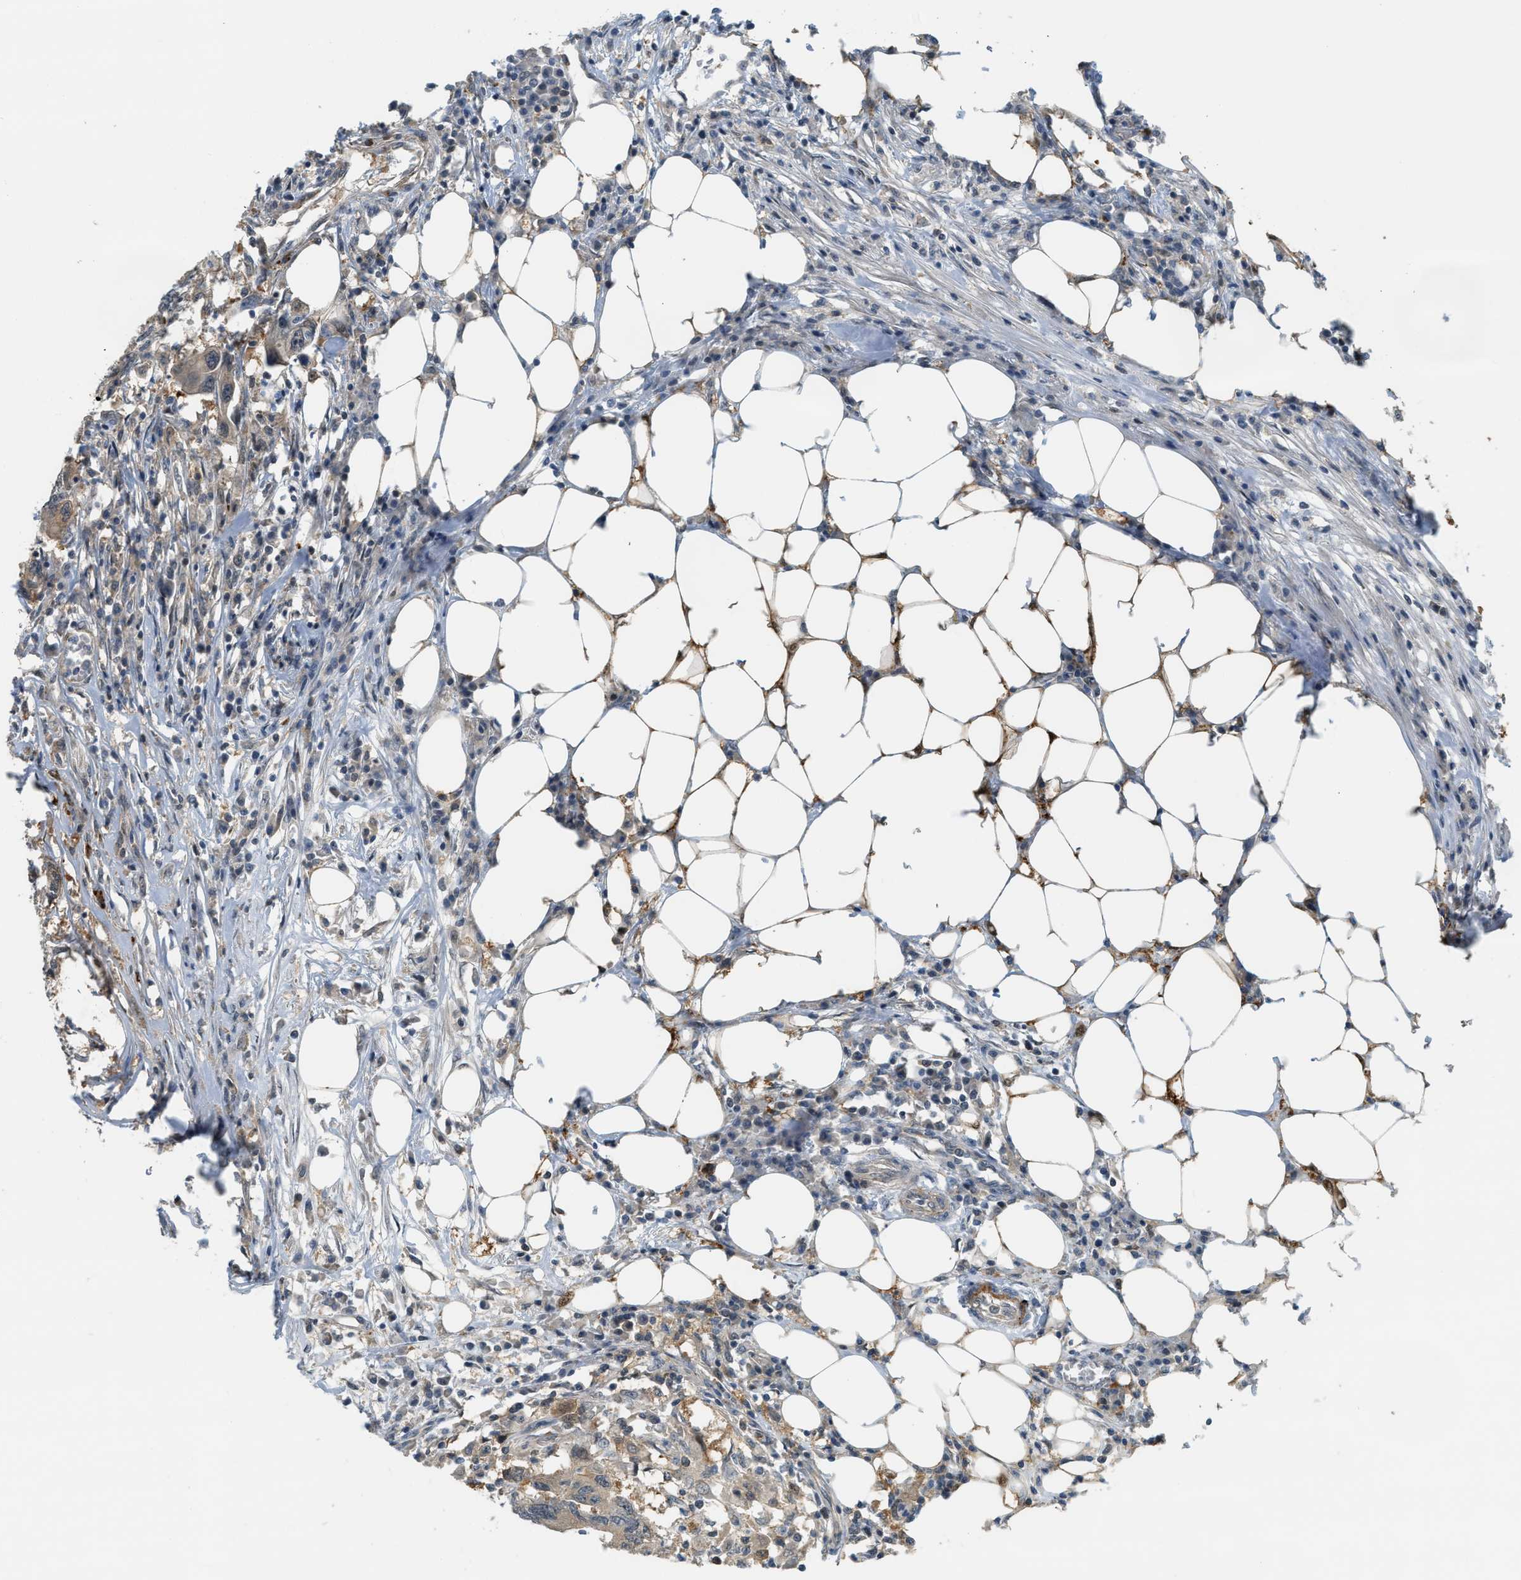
{"staining": {"intensity": "weak", "quantity": ">75%", "location": "cytoplasmic/membranous"}, "tissue": "colorectal cancer", "cell_type": "Tumor cells", "image_type": "cancer", "snomed": [{"axis": "morphology", "description": "Adenocarcinoma, NOS"}, {"axis": "topography", "description": "Colon"}], "caption": "Brown immunohistochemical staining in adenocarcinoma (colorectal) reveals weak cytoplasmic/membranous positivity in approximately >75% of tumor cells. The staining was performed using DAB, with brown indicating positive protein expression. Nuclei are stained blue with hematoxylin.", "gene": "PDCL3", "patient": {"sex": "male", "age": 71}}